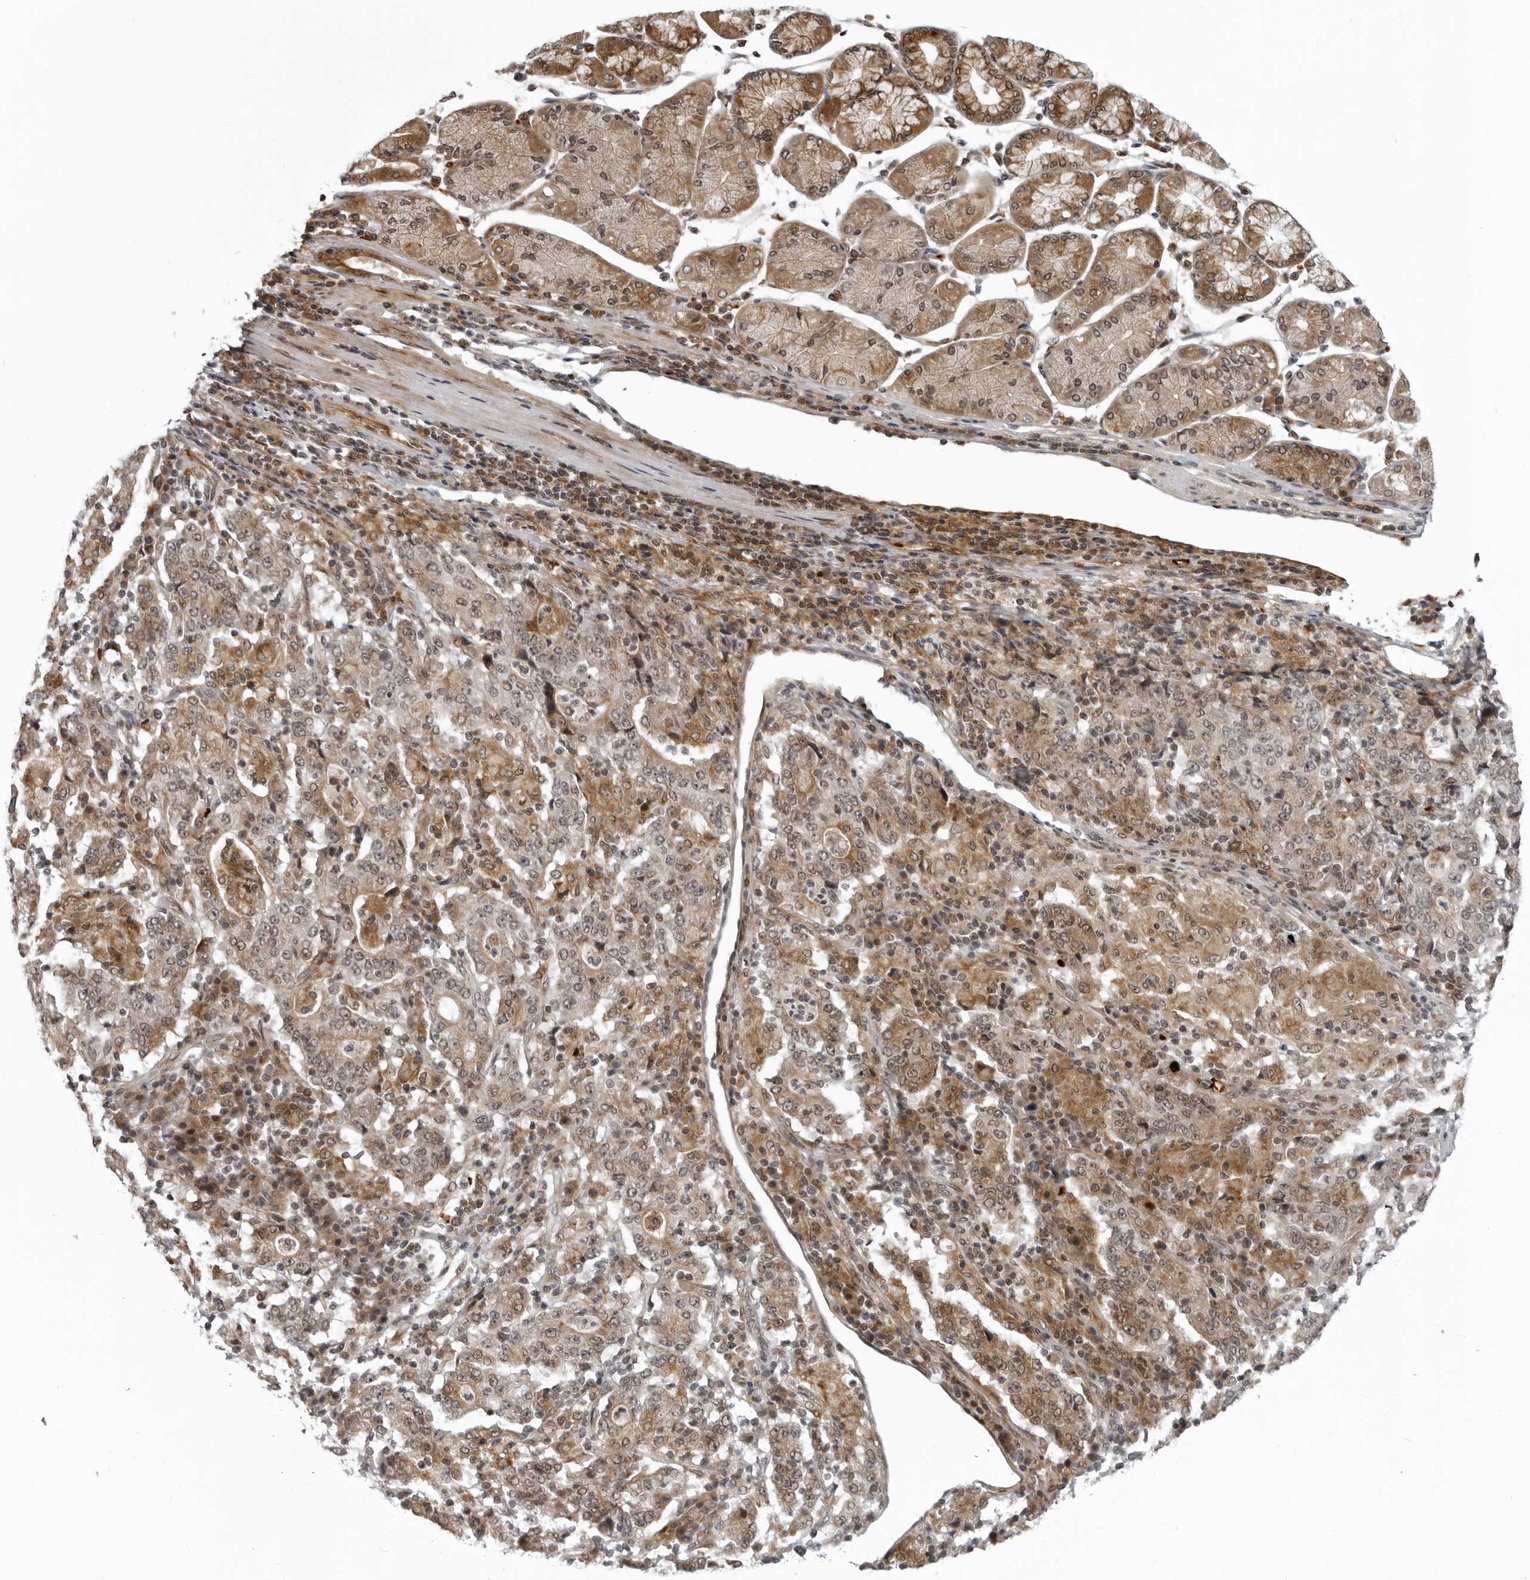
{"staining": {"intensity": "moderate", "quantity": ">75%", "location": "cytoplasmic/membranous"}, "tissue": "stomach cancer", "cell_type": "Tumor cells", "image_type": "cancer", "snomed": [{"axis": "morphology", "description": "Normal tissue, NOS"}, {"axis": "morphology", "description": "Adenocarcinoma, NOS"}, {"axis": "topography", "description": "Stomach, upper"}, {"axis": "topography", "description": "Stomach"}], "caption": "This is a histology image of immunohistochemistry staining of stomach cancer (adenocarcinoma), which shows moderate expression in the cytoplasmic/membranous of tumor cells.", "gene": "THOP1", "patient": {"sex": "male", "age": 59}}